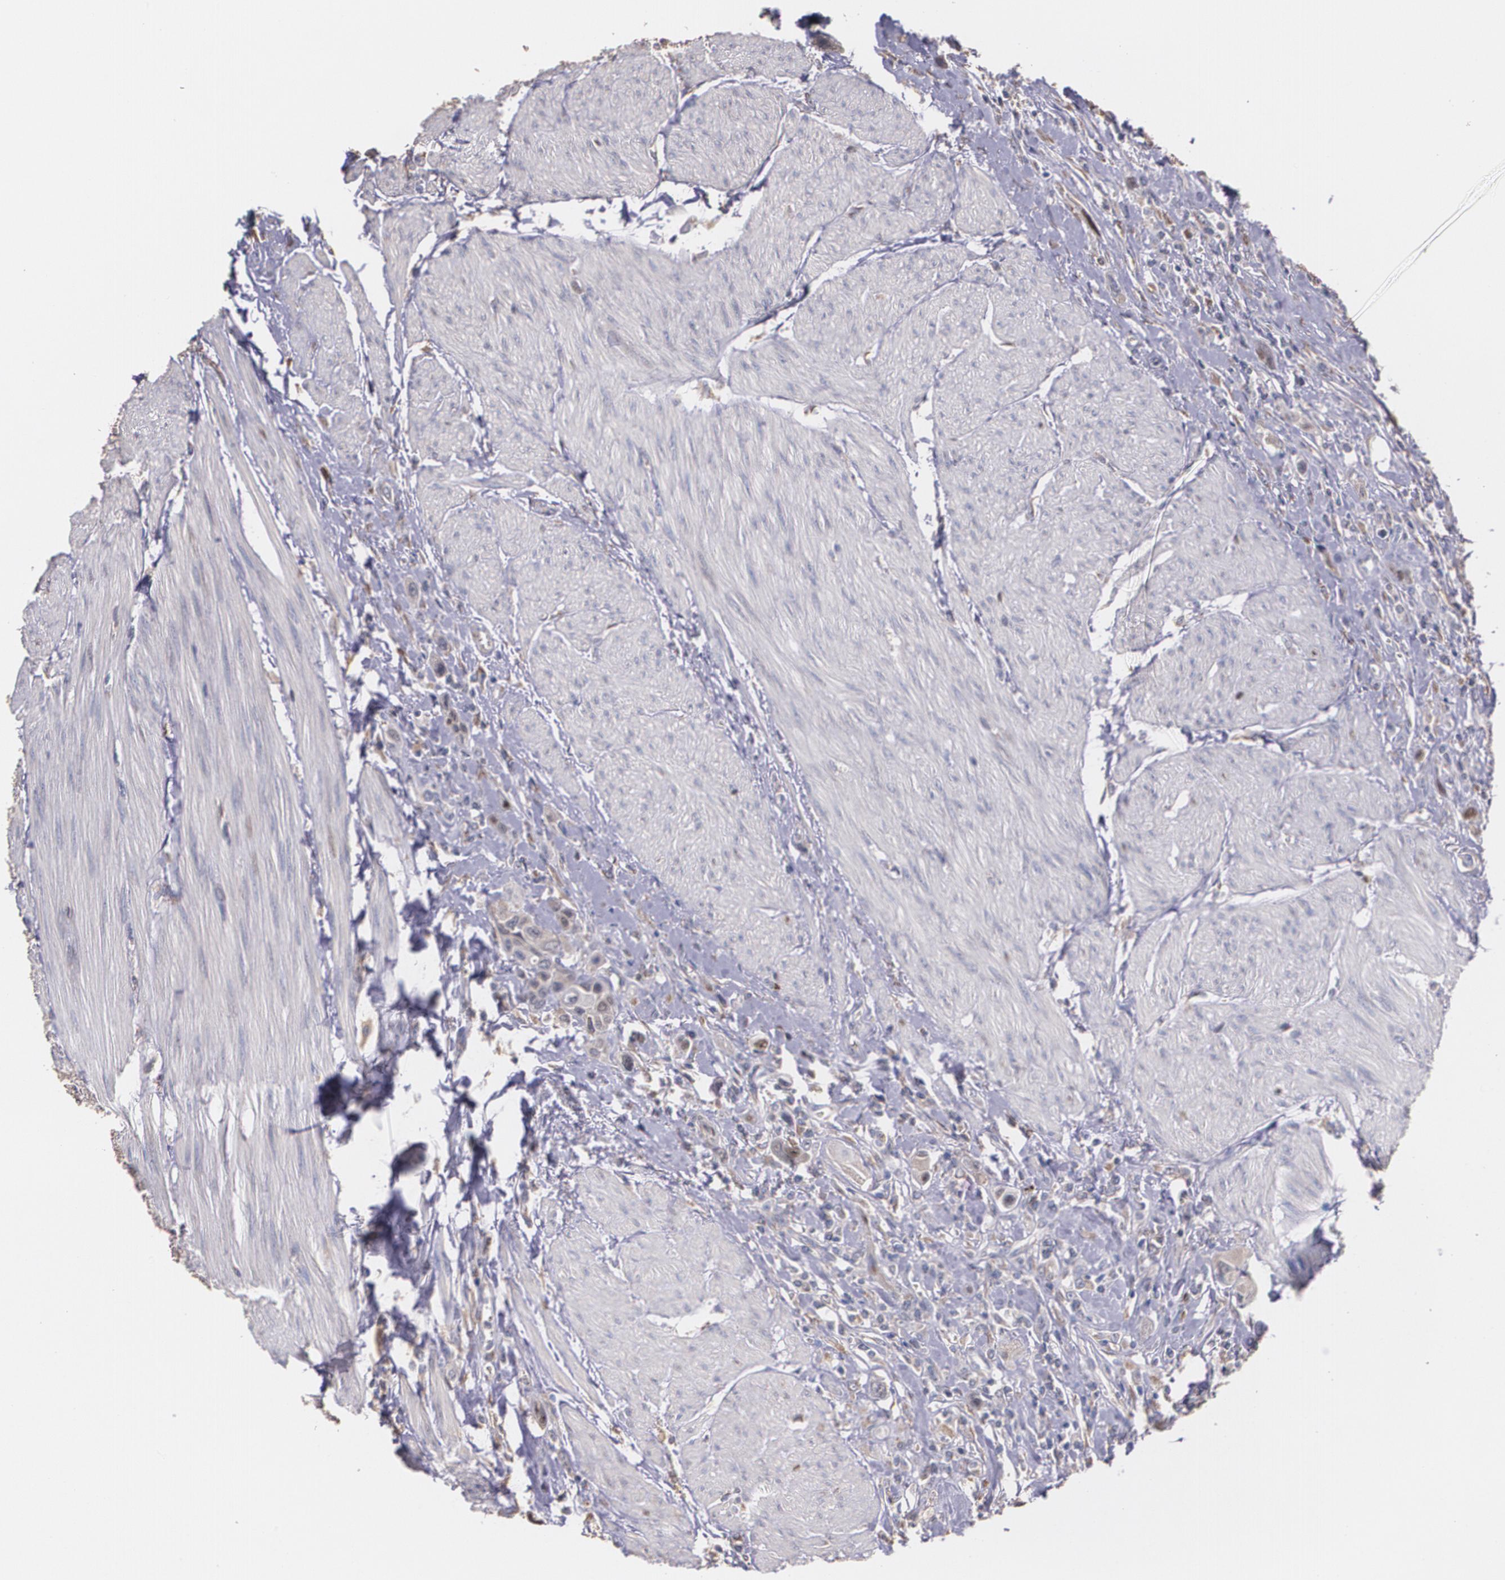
{"staining": {"intensity": "weak", "quantity": ">75%", "location": "cytoplasmic/membranous"}, "tissue": "urothelial cancer", "cell_type": "Tumor cells", "image_type": "cancer", "snomed": [{"axis": "morphology", "description": "Urothelial carcinoma, High grade"}, {"axis": "topography", "description": "Urinary bladder"}], "caption": "A high-resolution histopathology image shows IHC staining of urothelial carcinoma (high-grade), which demonstrates weak cytoplasmic/membranous expression in about >75% of tumor cells. The protein of interest is stained brown, and the nuclei are stained in blue (DAB (3,3'-diaminobenzidine) IHC with brightfield microscopy, high magnification).", "gene": "ATF3", "patient": {"sex": "male", "age": 50}}